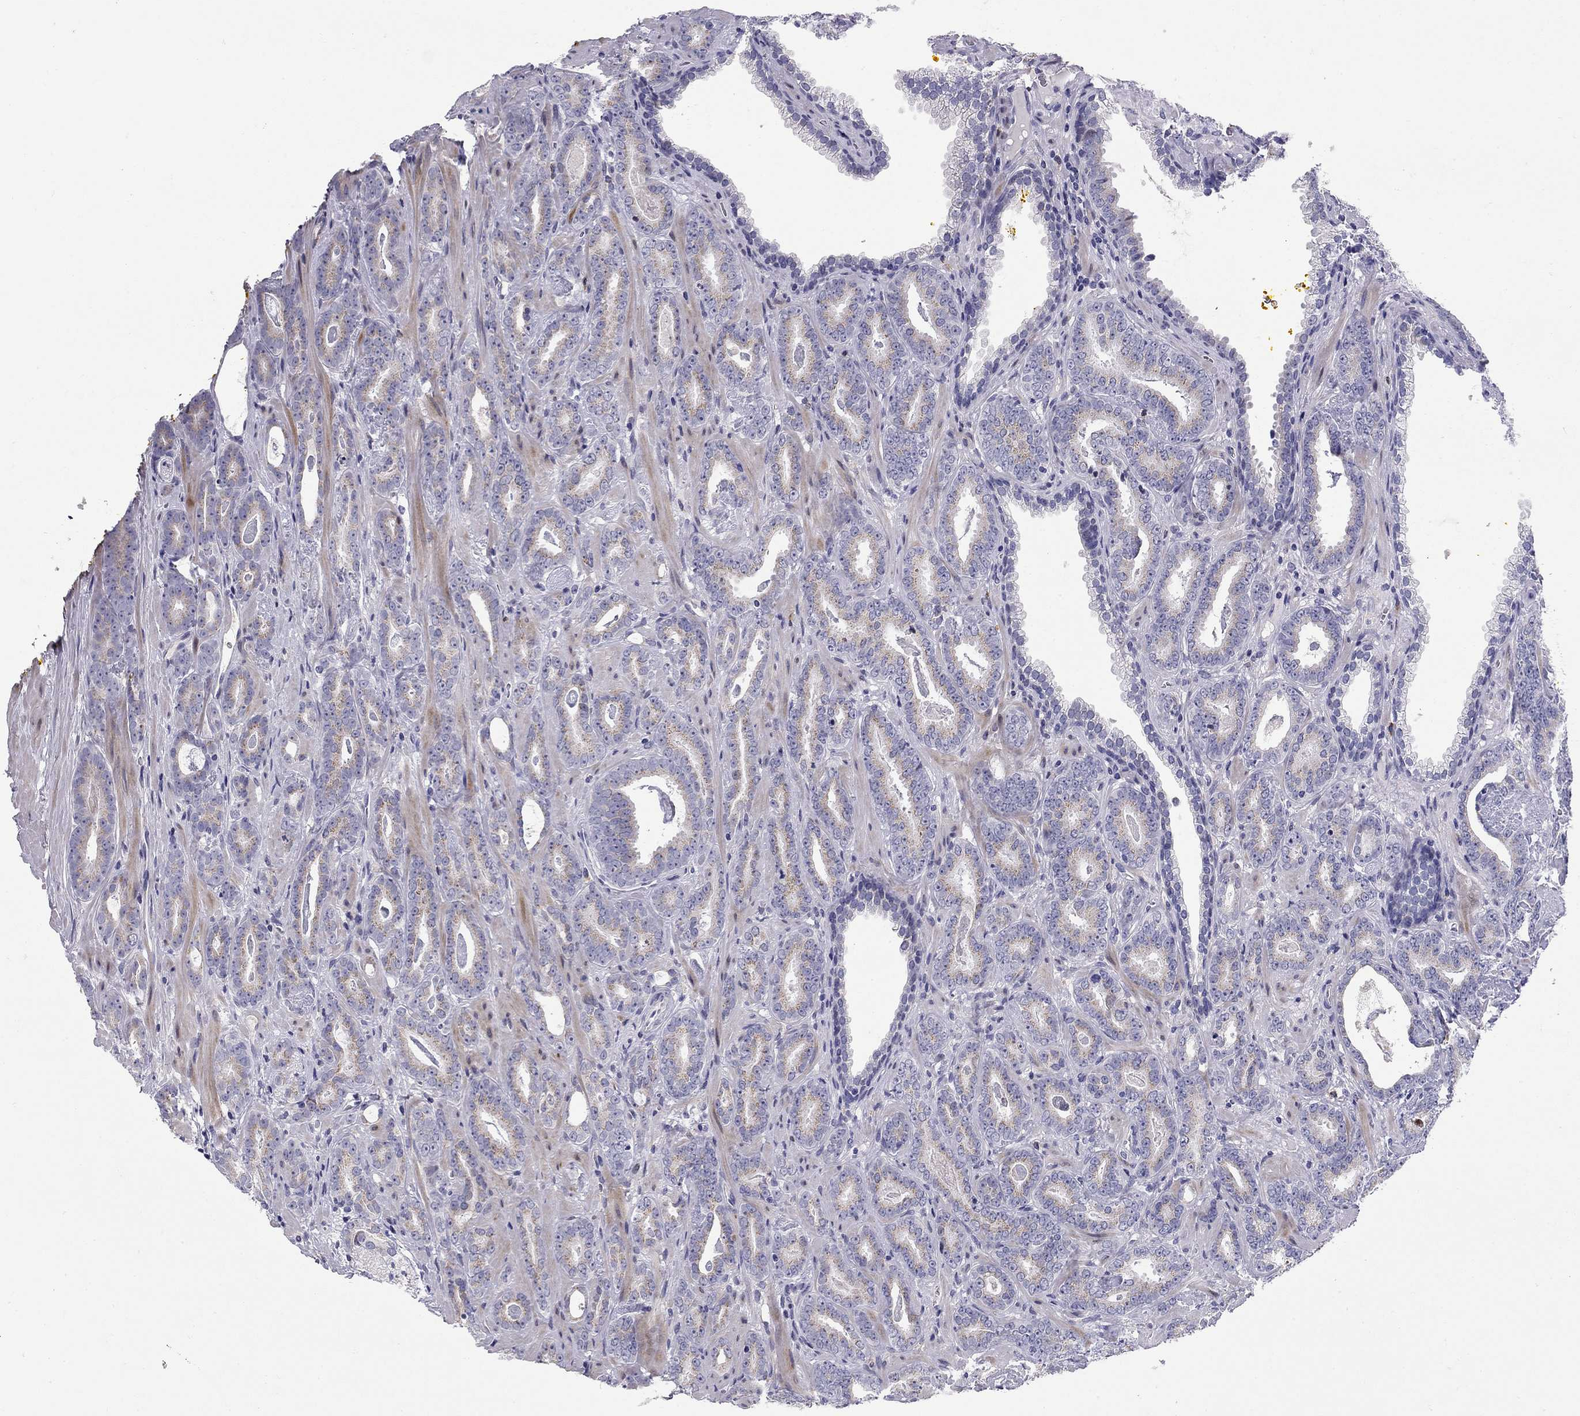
{"staining": {"intensity": "weak", "quantity": "25%-75%", "location": "cytoplasmic/membranous"}, "tissue": "prostate cancer", "cell_type": "Tumor cells", "image_type": "cancer", "snomed": [{"axis": "morphology", "description": "Adenocarcinoma, Medium grade"}, {"axis": "topography", "description": "Prostate and seminal vesicle, NOS"}, {"axis": "topography", "description": "Prostate"}], "caption": "Weak cytoplasmic/membranous expression for a protein is seen in approximately 25%-75% of tumor cells of adenocarcinoma (medium-grade) (prostate) using IHC.", "gene": "C8orf88", "patient": {"sex": "male", "age": 54}}